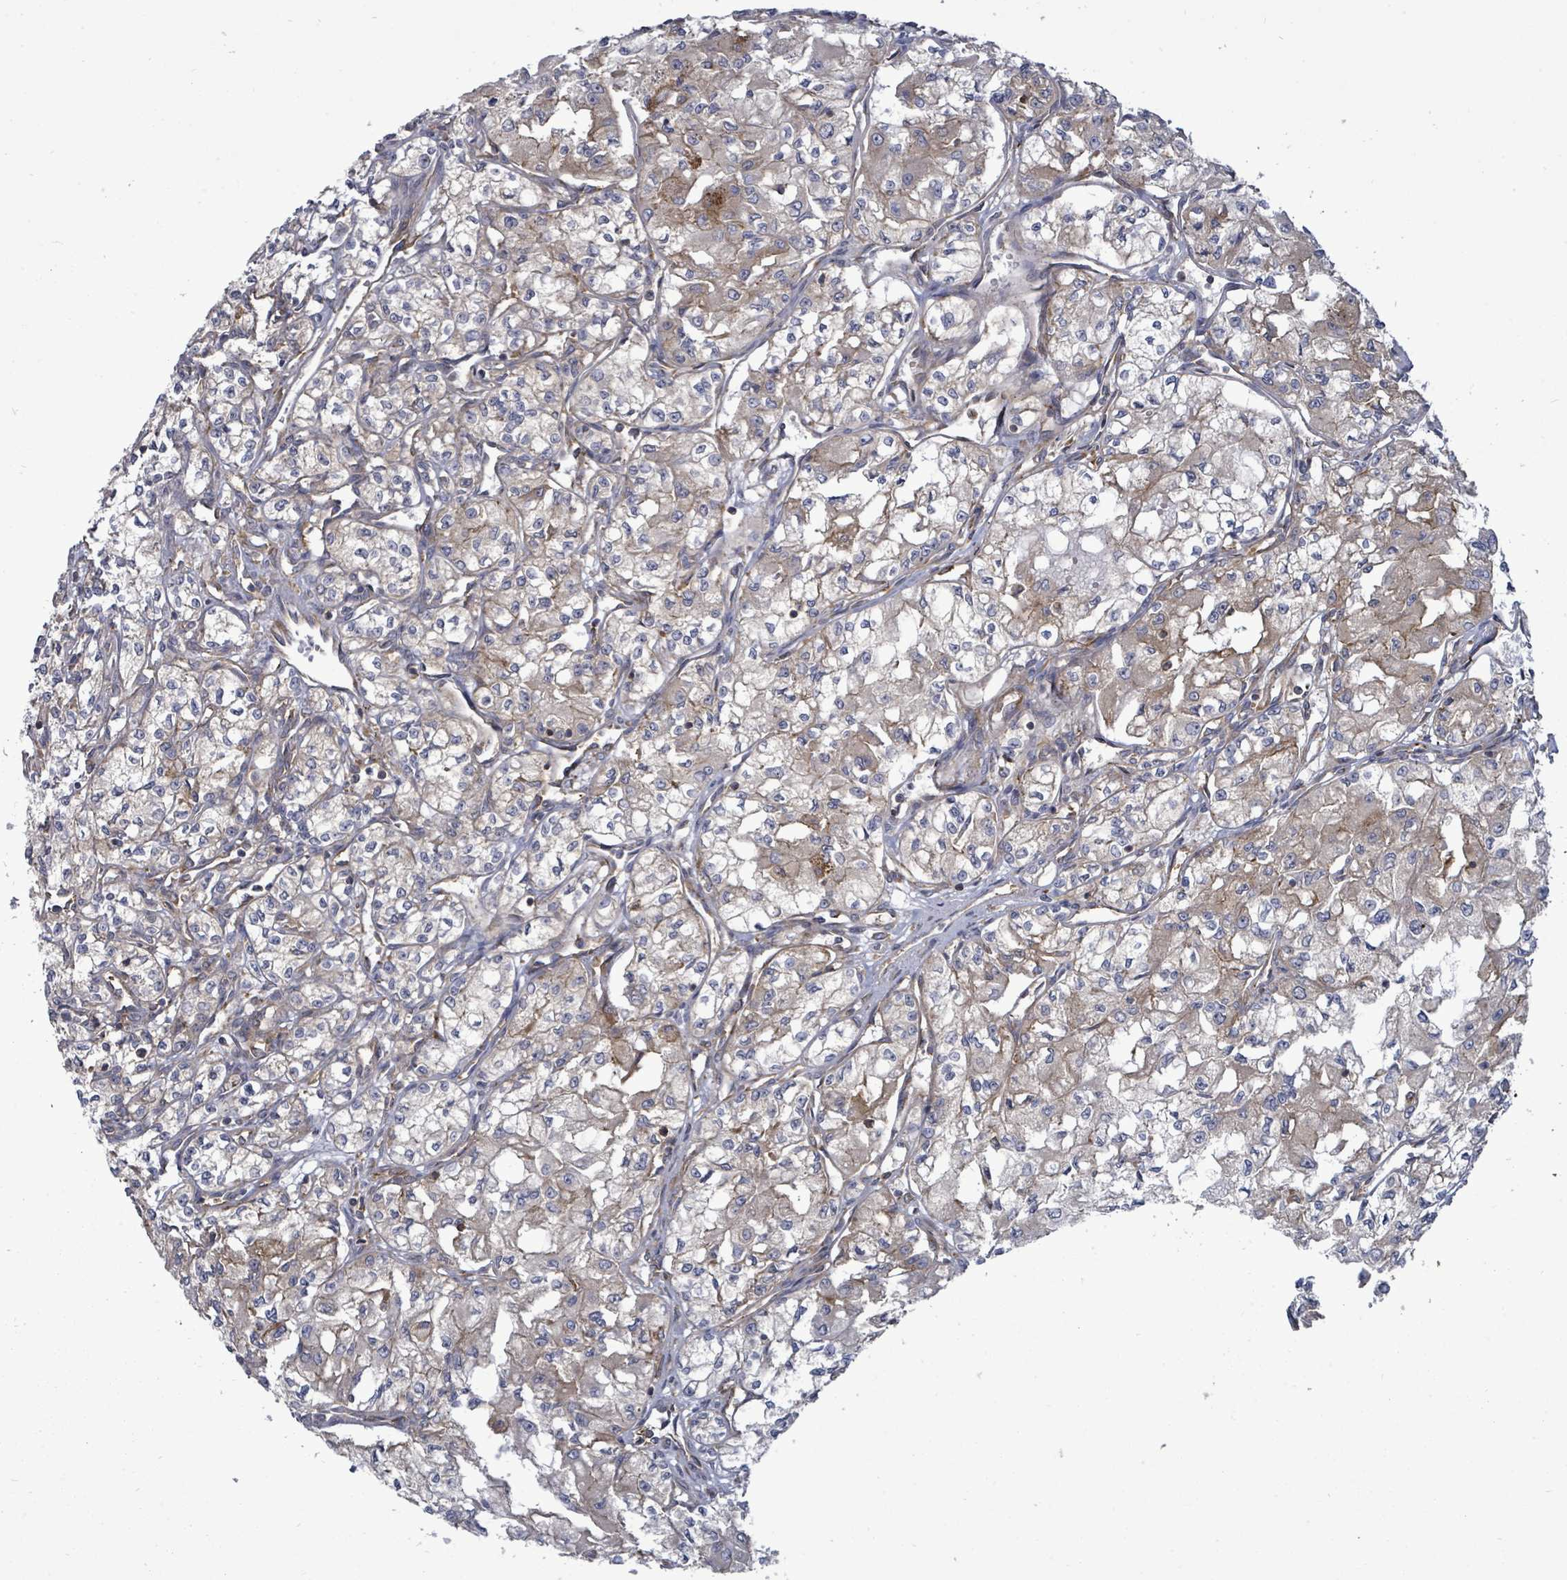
{"staining": {"intensity": "weak", "quantity": "<25%", "location": "cytoplasmic/membranous"}, "tissue": "renal cancer", "cell_type": "Tumor cells", "image_type": "cancer", "snomed": [{"axis": "morphology", "description": "Adenocarcinoma, NOS"}, {"axis": "topography", "description": "Kidney"}], "caption": "IHC image of renal cancer stained for a protein (brown), which reveals no expression in tumor cells.", "gene": "EIF3C", "patient": {"sex": "male", "age": 59}}